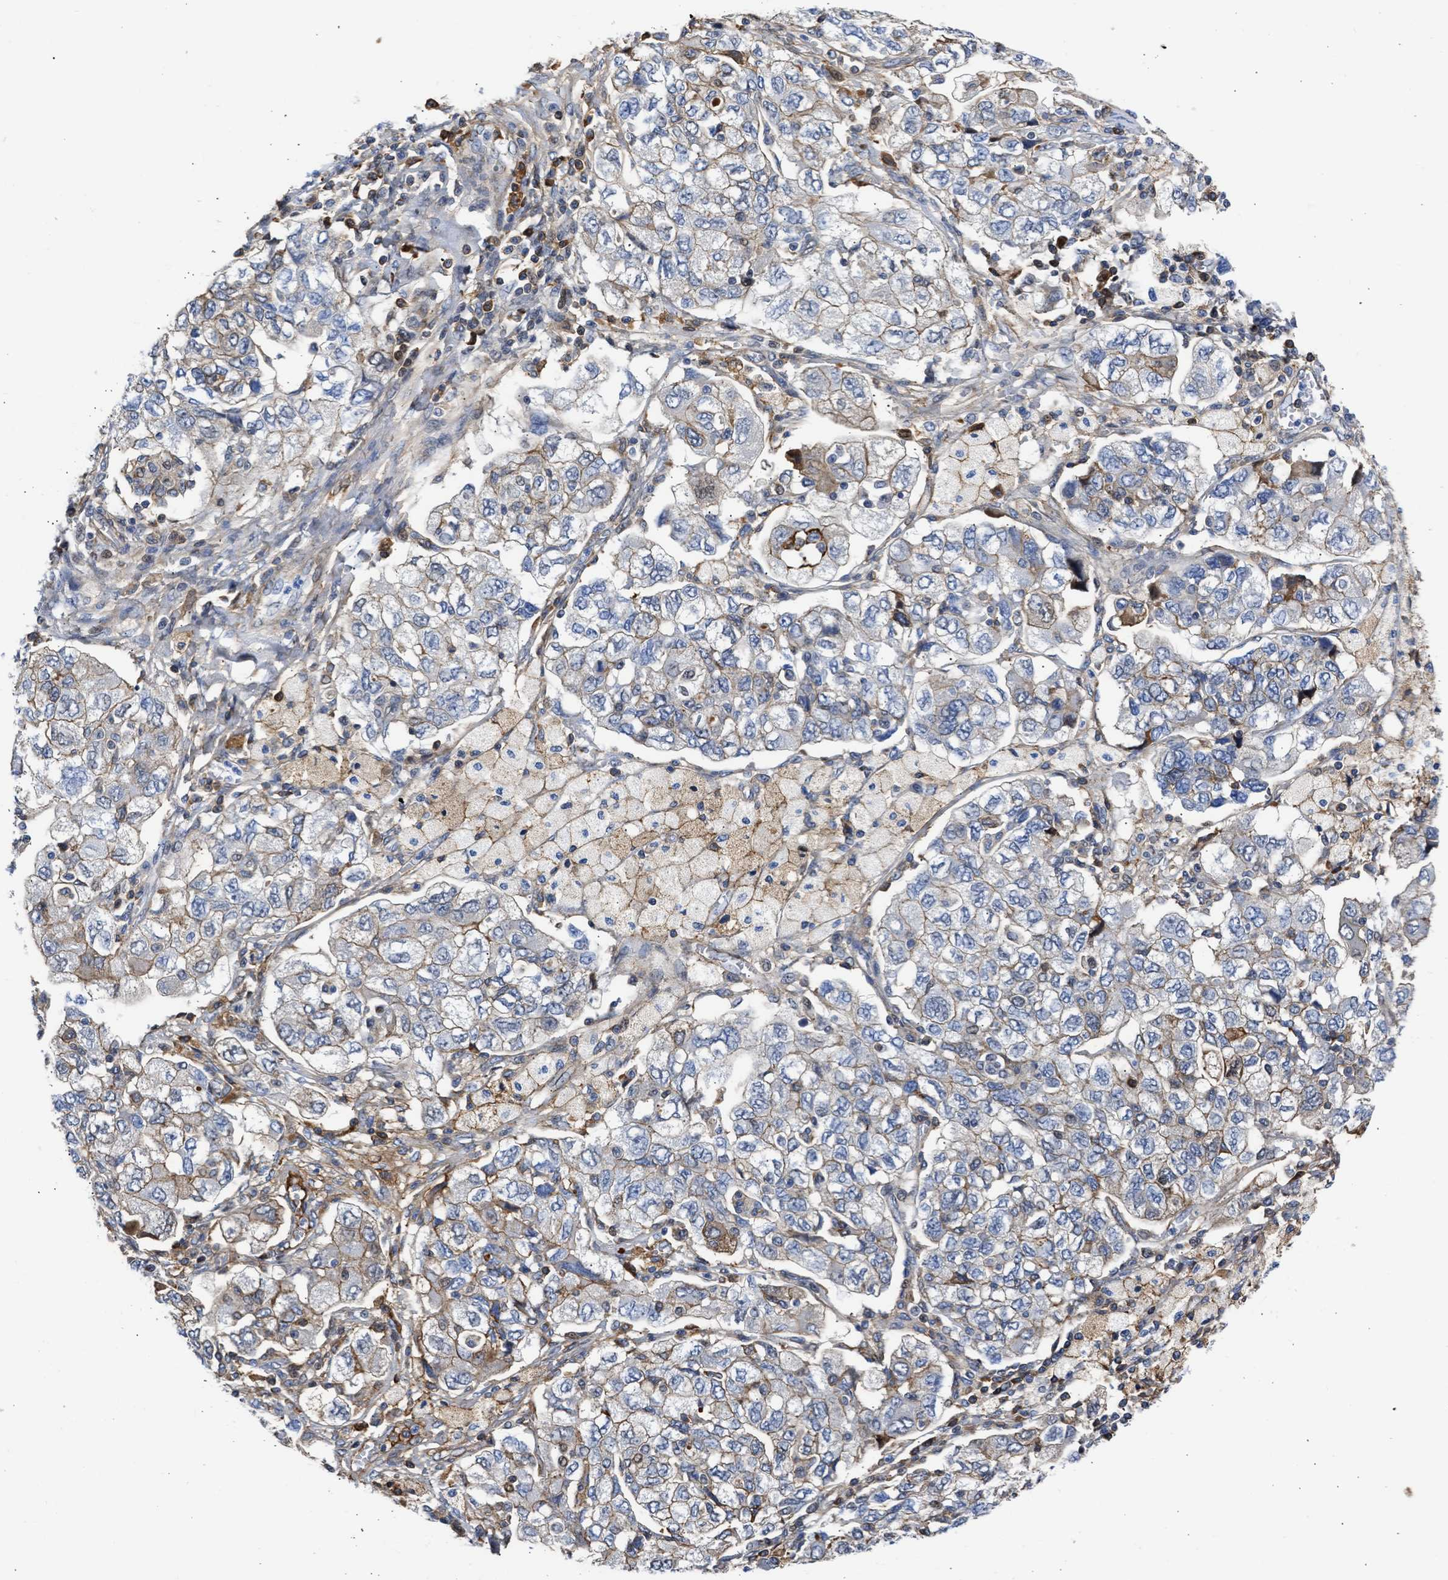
{"staining": {"intensity": "moderate", "quantity": "<25%", "location": "cytoplasmic/membranous"}, "tissue": "ovarian cancer", "cell_type": "Tumor cells", "image_type": "cancer", "snomed": [{"axis": "morphology", "description": "Carcinoma, NOS"}, {"axis": "morphology", "description": "Cystadenocarcinoma, serous, NOS"}, {"axis": "topography", "description": "Ovary"}], "caption": "The photomicrograph reveals immunohistochemical staining of ovarian carcinoma. There is moderate cytoplasmic/membranous positivity is seen in about <25% of tumor cells.", "gene": "MAS1L", "patient": {"sex": "female", "age": 69}}